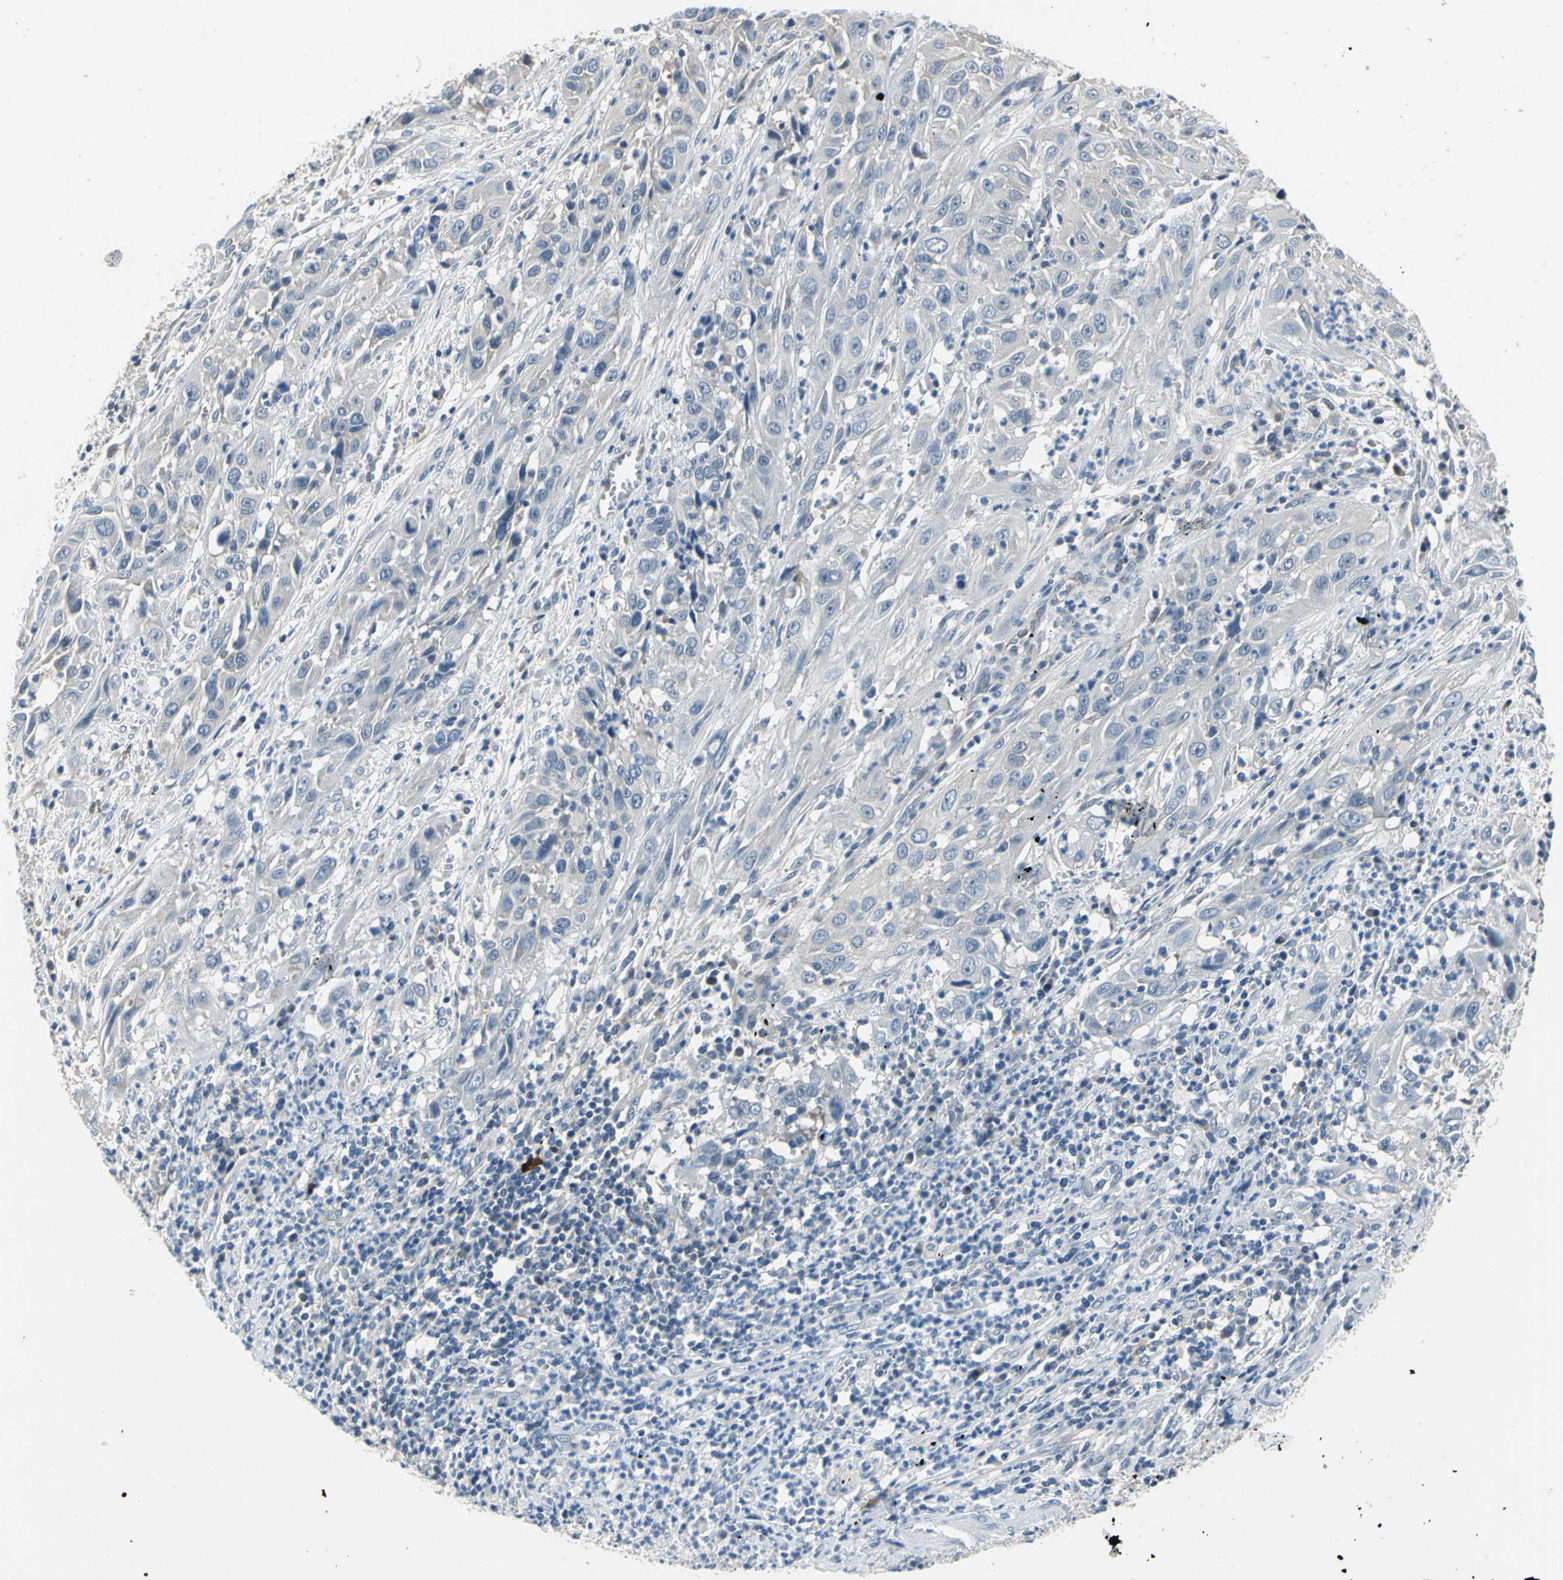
{"staining": {"intensity": "weak", "quantity": "<25%", "location": "cytoplasmic/membranous"}, "tissue": "cervical cancer", "cell_type": "Tumor cells", "image_type": "cancer", "snomed": [{"axis": "morphology", "description": "Squamous cell carcinoma, NOS"}, {"axis": "topography", "description": "Cervix"}], "caption": "This is a image of immunohistochemistry (IHC) staining of cervical squamous cell carcinoma, which shows no expression in tumor cells.", "gene": "ZNF415", "patient": {"sex": "female", "age": 32}}